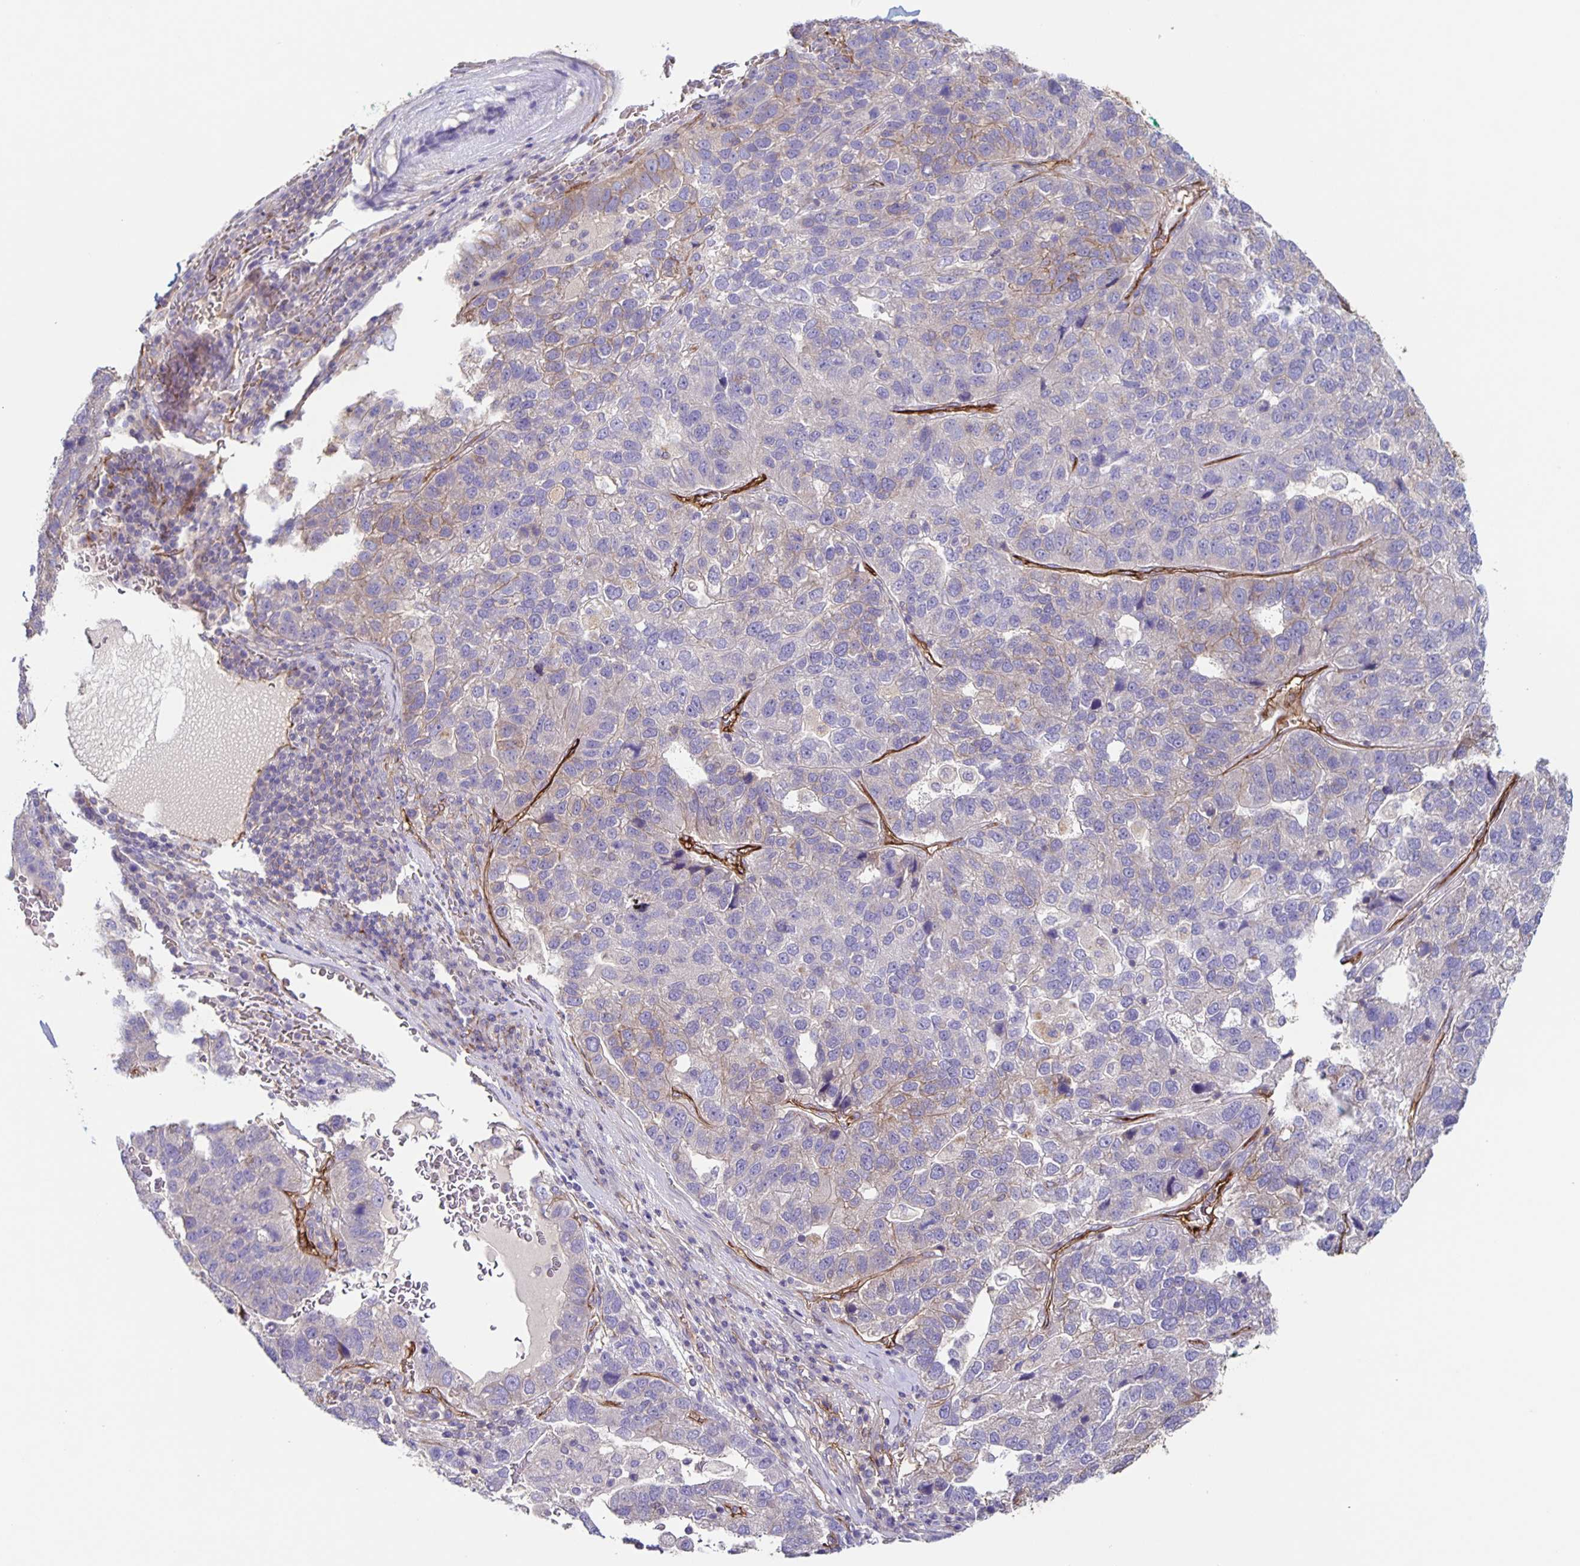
{"staining": {"intensity": "negative", "quantity": "none", "location": "none"}, "tissue": "pancreatic cancer", "cell_type": "Tumor cells", "image_type": "cancer", "snomed": [{"axis": "morphology", "description": "Adenocarcinoma, NOS"}, {"axis": "topography", "description": "Pancreas"}], "caption": "There is no significant staining in tumor cells of adenocarcinoma (pancreatic). The staining is performed using DAB (3,3'-diaminobenzidine) brown chromogen with nuclei counter-stained in using hematoxylin.", "gene": "ITGA2", "patient": {"sex": "female", "age": 61}}